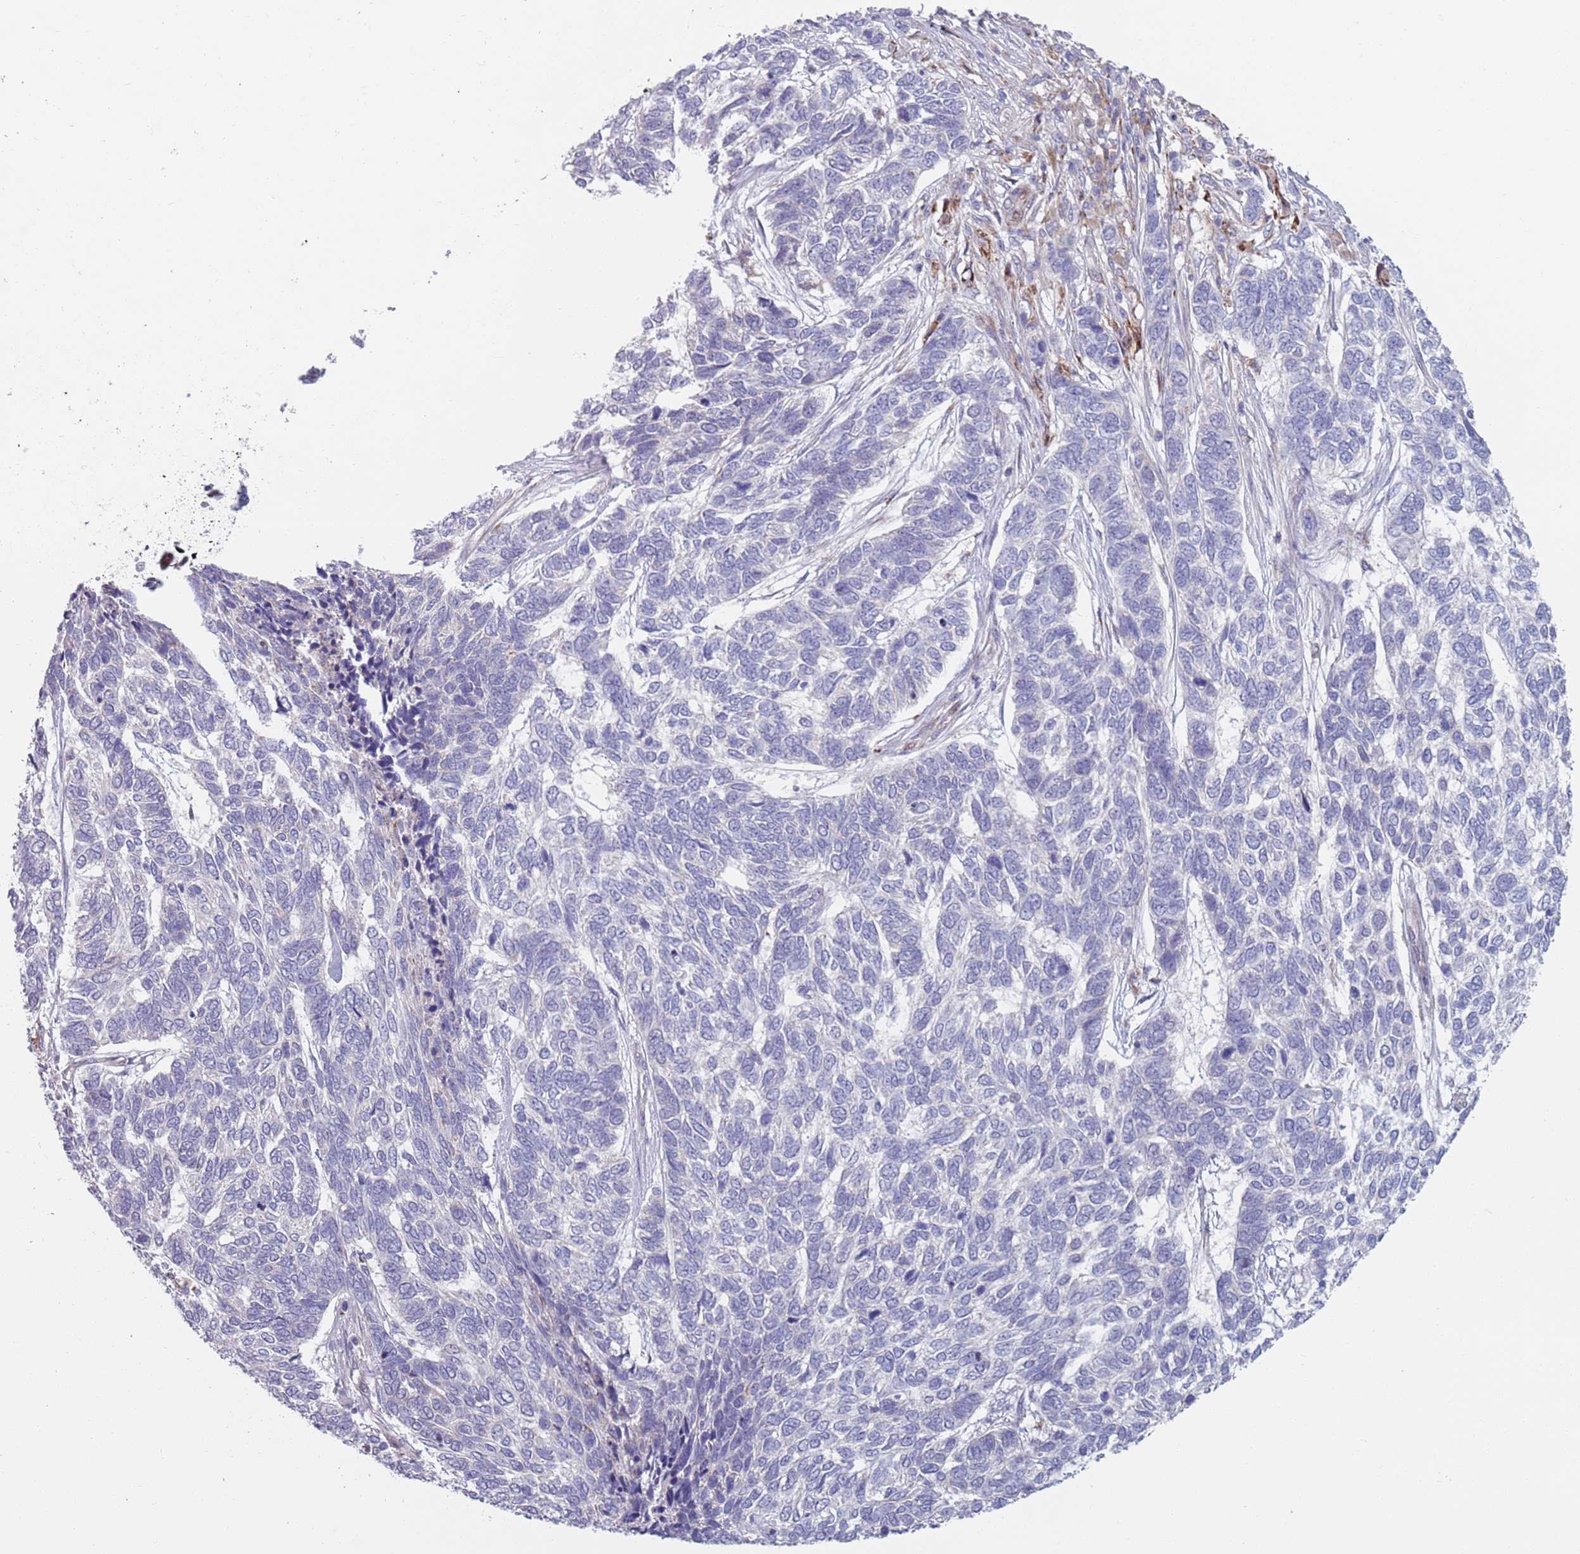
{"staining": {"intensity": "negative", "quantity": "none", "location": "none"}, "tissue": "skin cancer", "cell_type": "Tumor cells", "image_type": "cancer", "snomed": [{"axis": "morphology", "description": "Basal cell carcinoma"}, {"axis": "topography", "description": "Skin"}], "caption": "Immunohistochemistry photomicrograph of neoplastic tissue: skin cancer stained with DAB (3,3'-diaminobenzidine) demonstrates no significant protein expression in tumor cells.", "gene": "TYW1", "patient": {"sex": "female", "age": 65}}